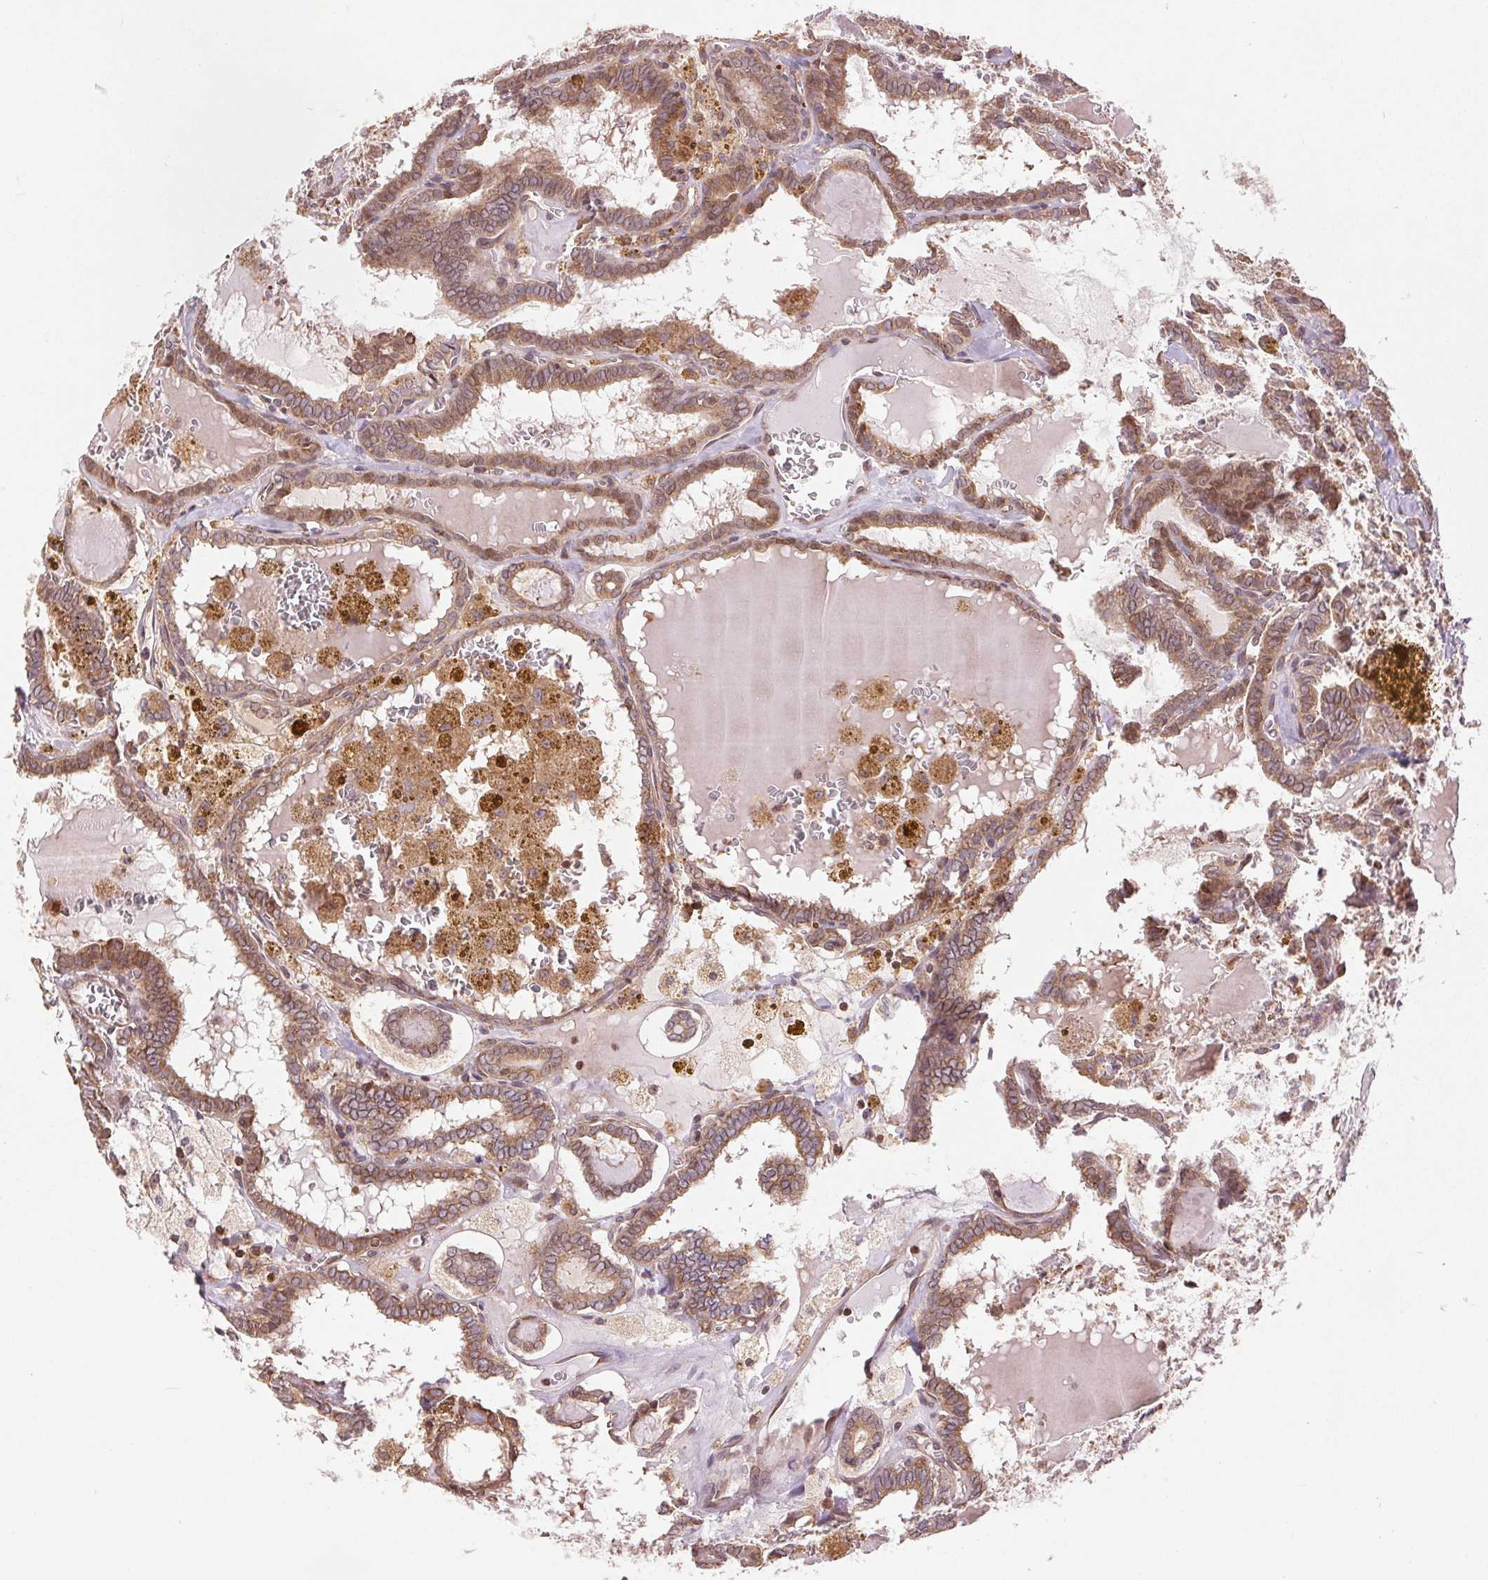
{"staining": {"intensity": "moderate", "quantity": ">75%", "location": "cytoplasmic/membranous"}, "tissue": "thyroid cancer", "cell_type": "Tumor cells", "image_type": "cancer", "snomed": [{"axis": "morphology", "description": "Papillary adenocarcinoma, NOS"}, {"axis": "topography", "description": "Thyroid gland"}], "caption": "Tumor cells exhibit medium levels of moderate cytoplasmic/membranous staining in approximately >75% of cells in thyroid cancer. The protein of interest is stained brown, and the nuclei are stained in blue (DAB (3,3'-diaminobenzidine) IHC with brightfield microscopy, high magnification).", "gene": "BTF3L4", "patient": {"sex": "female", "age": 39}}